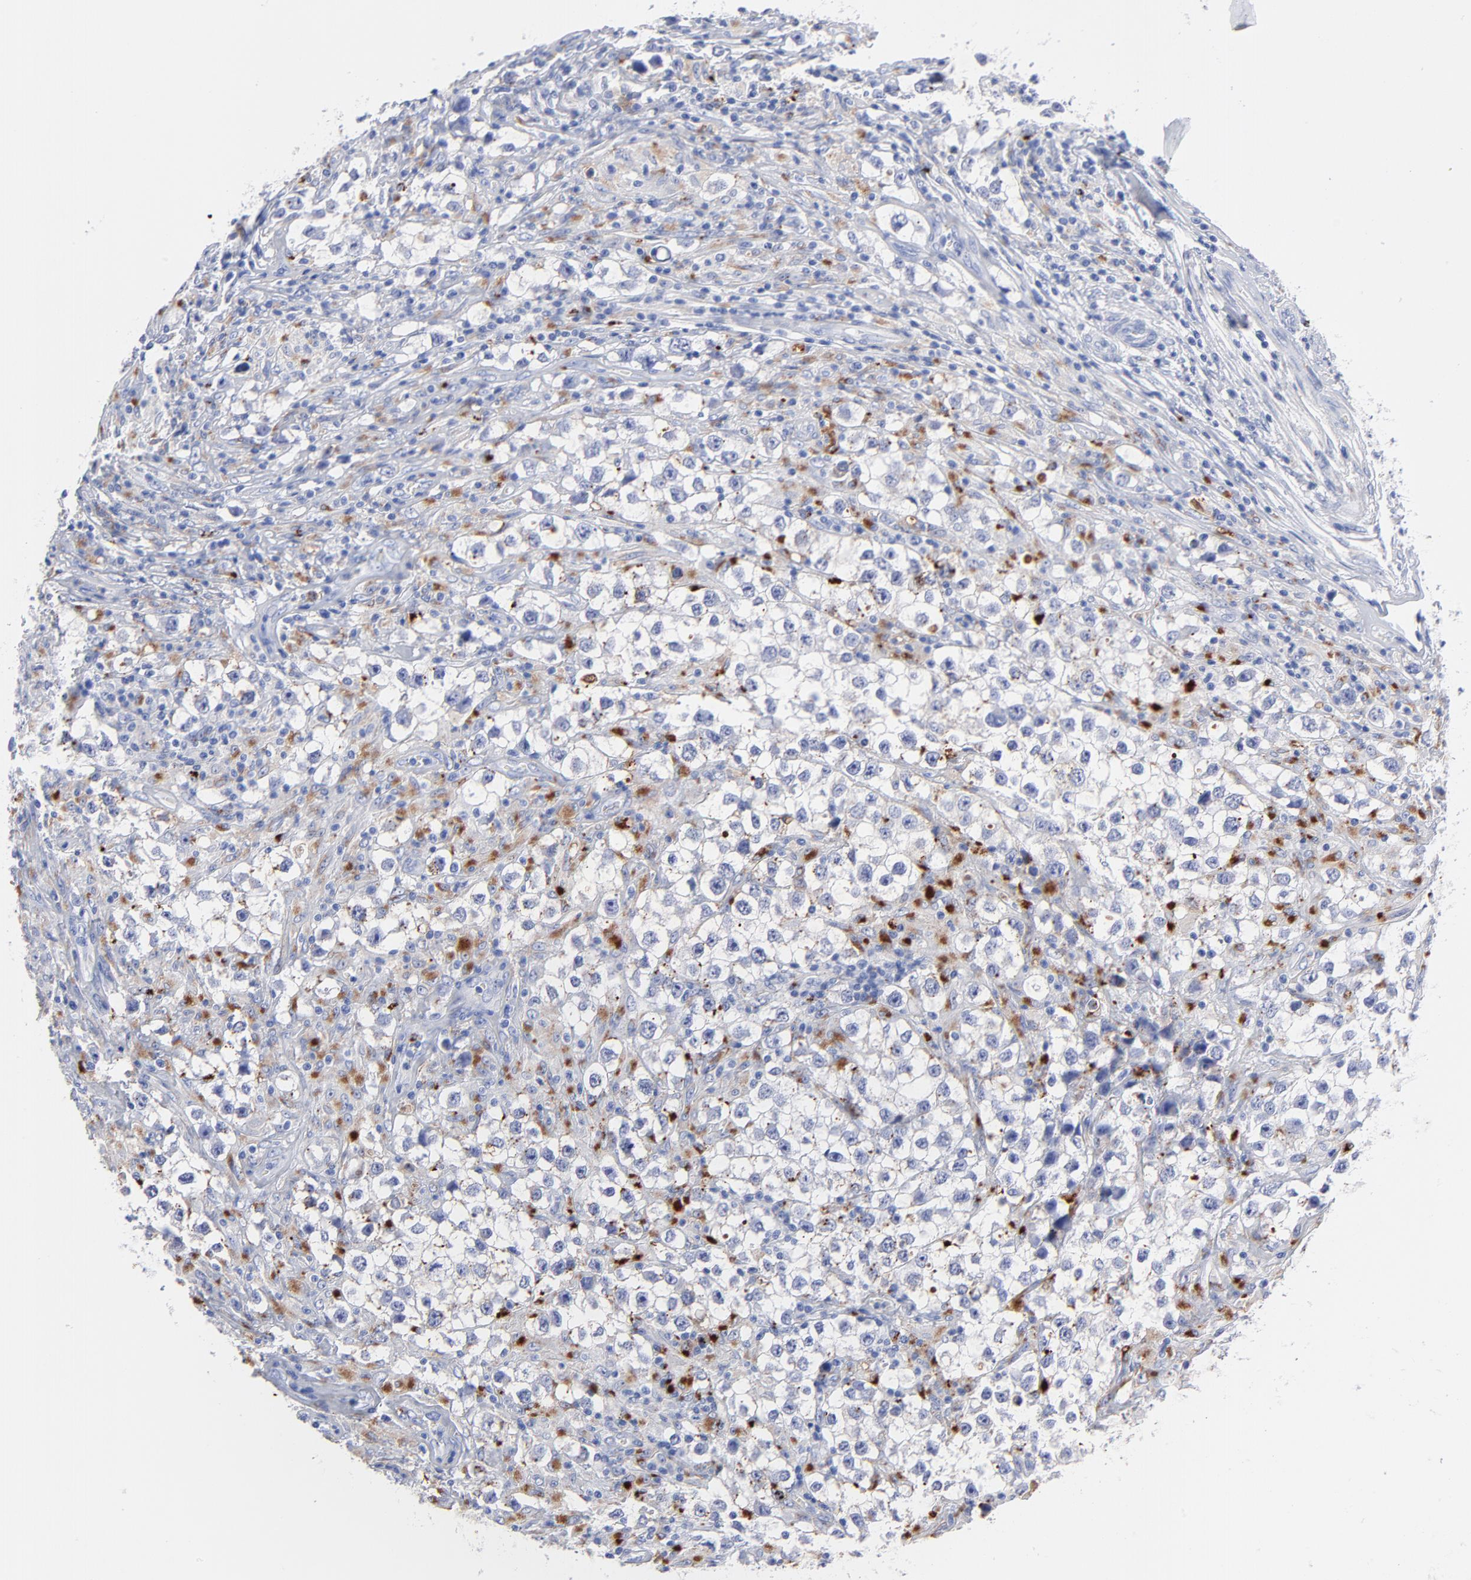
{"staining": {"intensity": "moderate", "quantity": "<25%", "location": "cytoplasmic/membranous"}, "tissue": "testis cancer", "cell_type": "Tumor cells", "image_type": "cancer", "snomed": [{"axis": "morphology", "description": "Seminoma, NOS"}, {"axis": "topography", "description": "Testis"}], "caption": "An image of human testis cancer stained for a protein reveals moderate cytoplasmic/membranous brown staining in tumor cells.", "gene": "CPVL", "patient": {"sex": "male", "age": 32}}